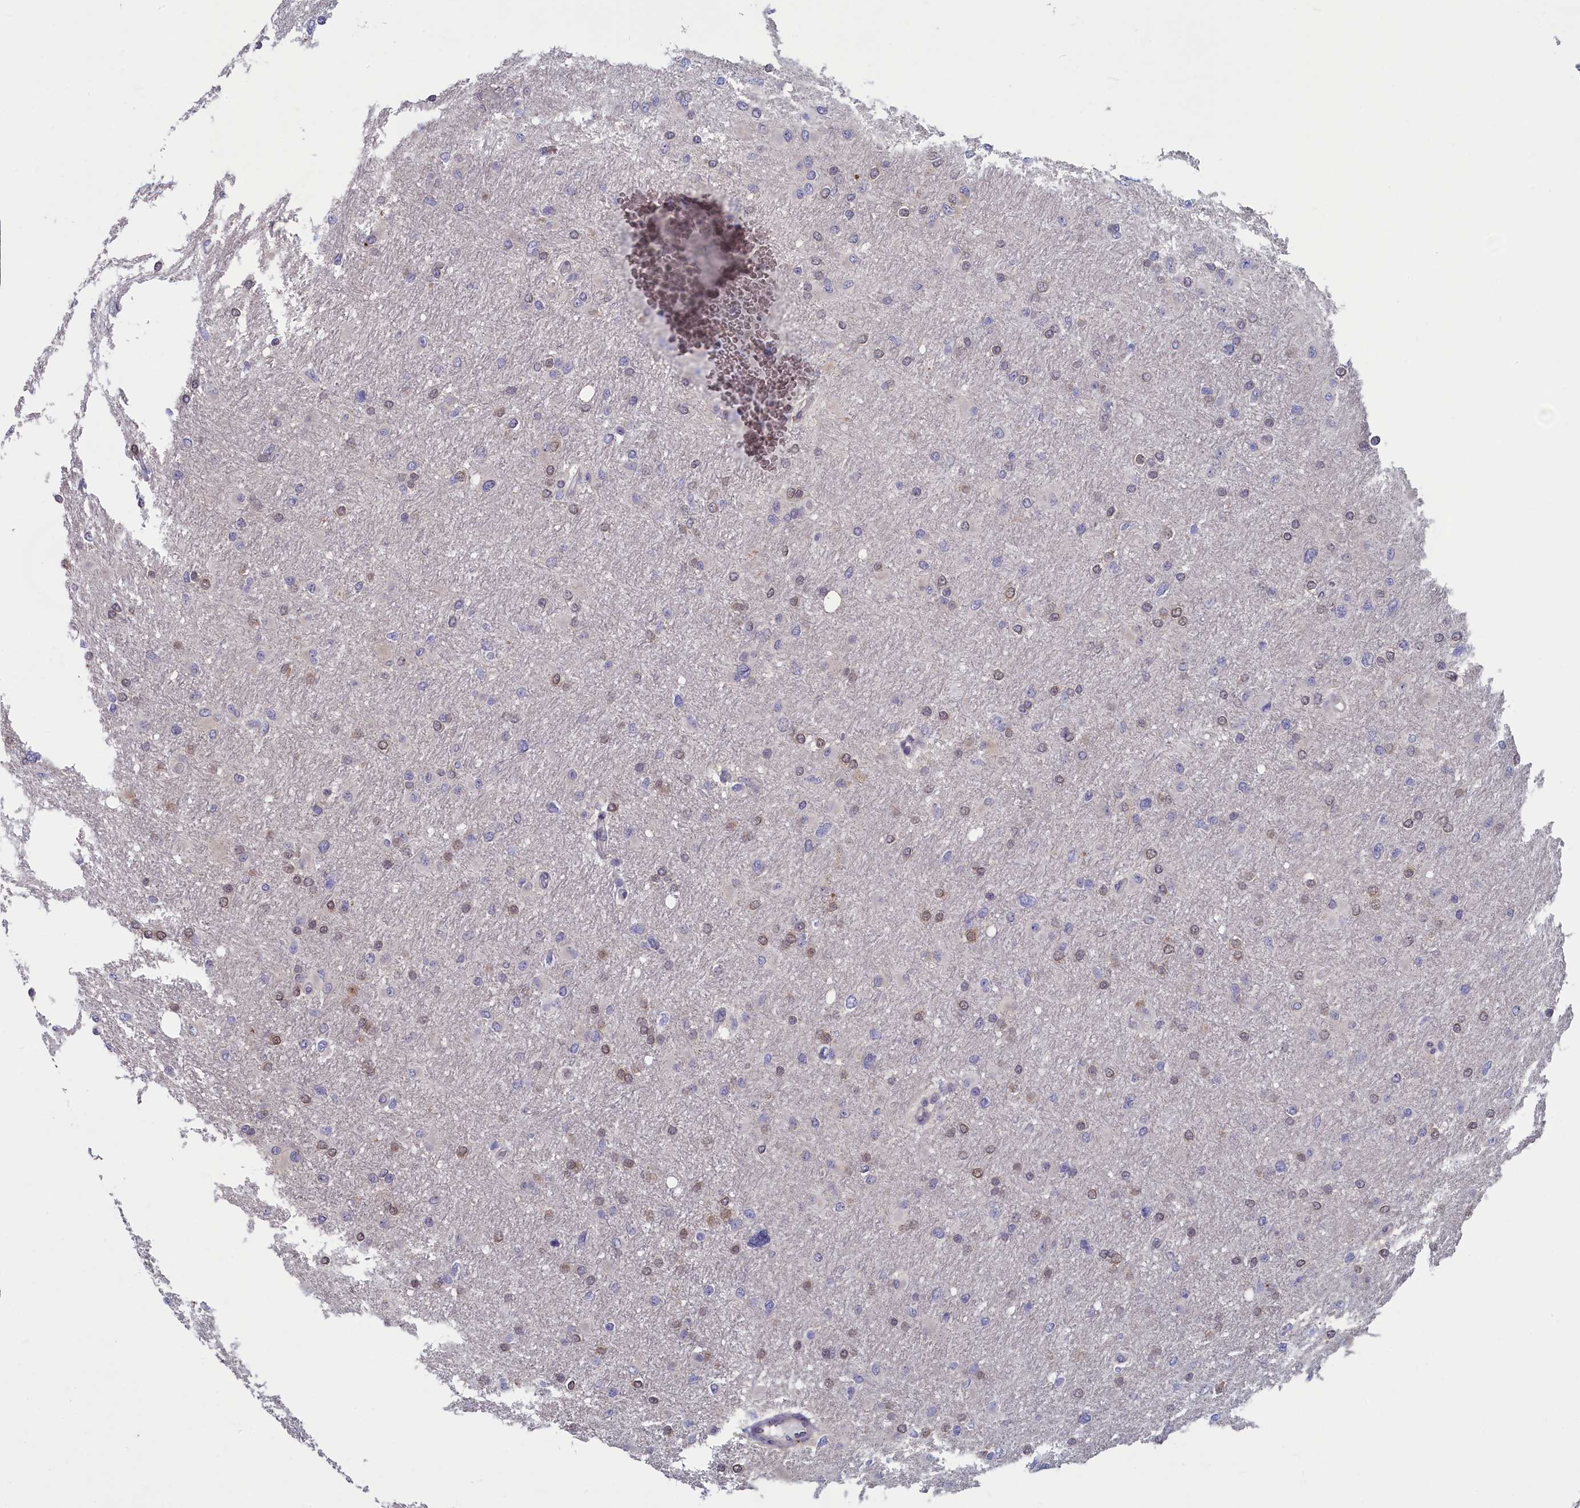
{"staining": {"intensity": "weak", "quantity": "<25%", "location": "nuclear"}, "tissue": "glioma", "cell_type": "Tumor cells", "image_type": "cancer", "snomed": [{"axis": "morphology", "description": "Glioma, malignant, High grade"}, {"axis": "topography", "description": "Cerebral cortex"}], "caption": "Image shows no significant protein staining in tumor cells of glioma.", "gene": "MRI1", "patient": {"sex": "female", "age": 36}}